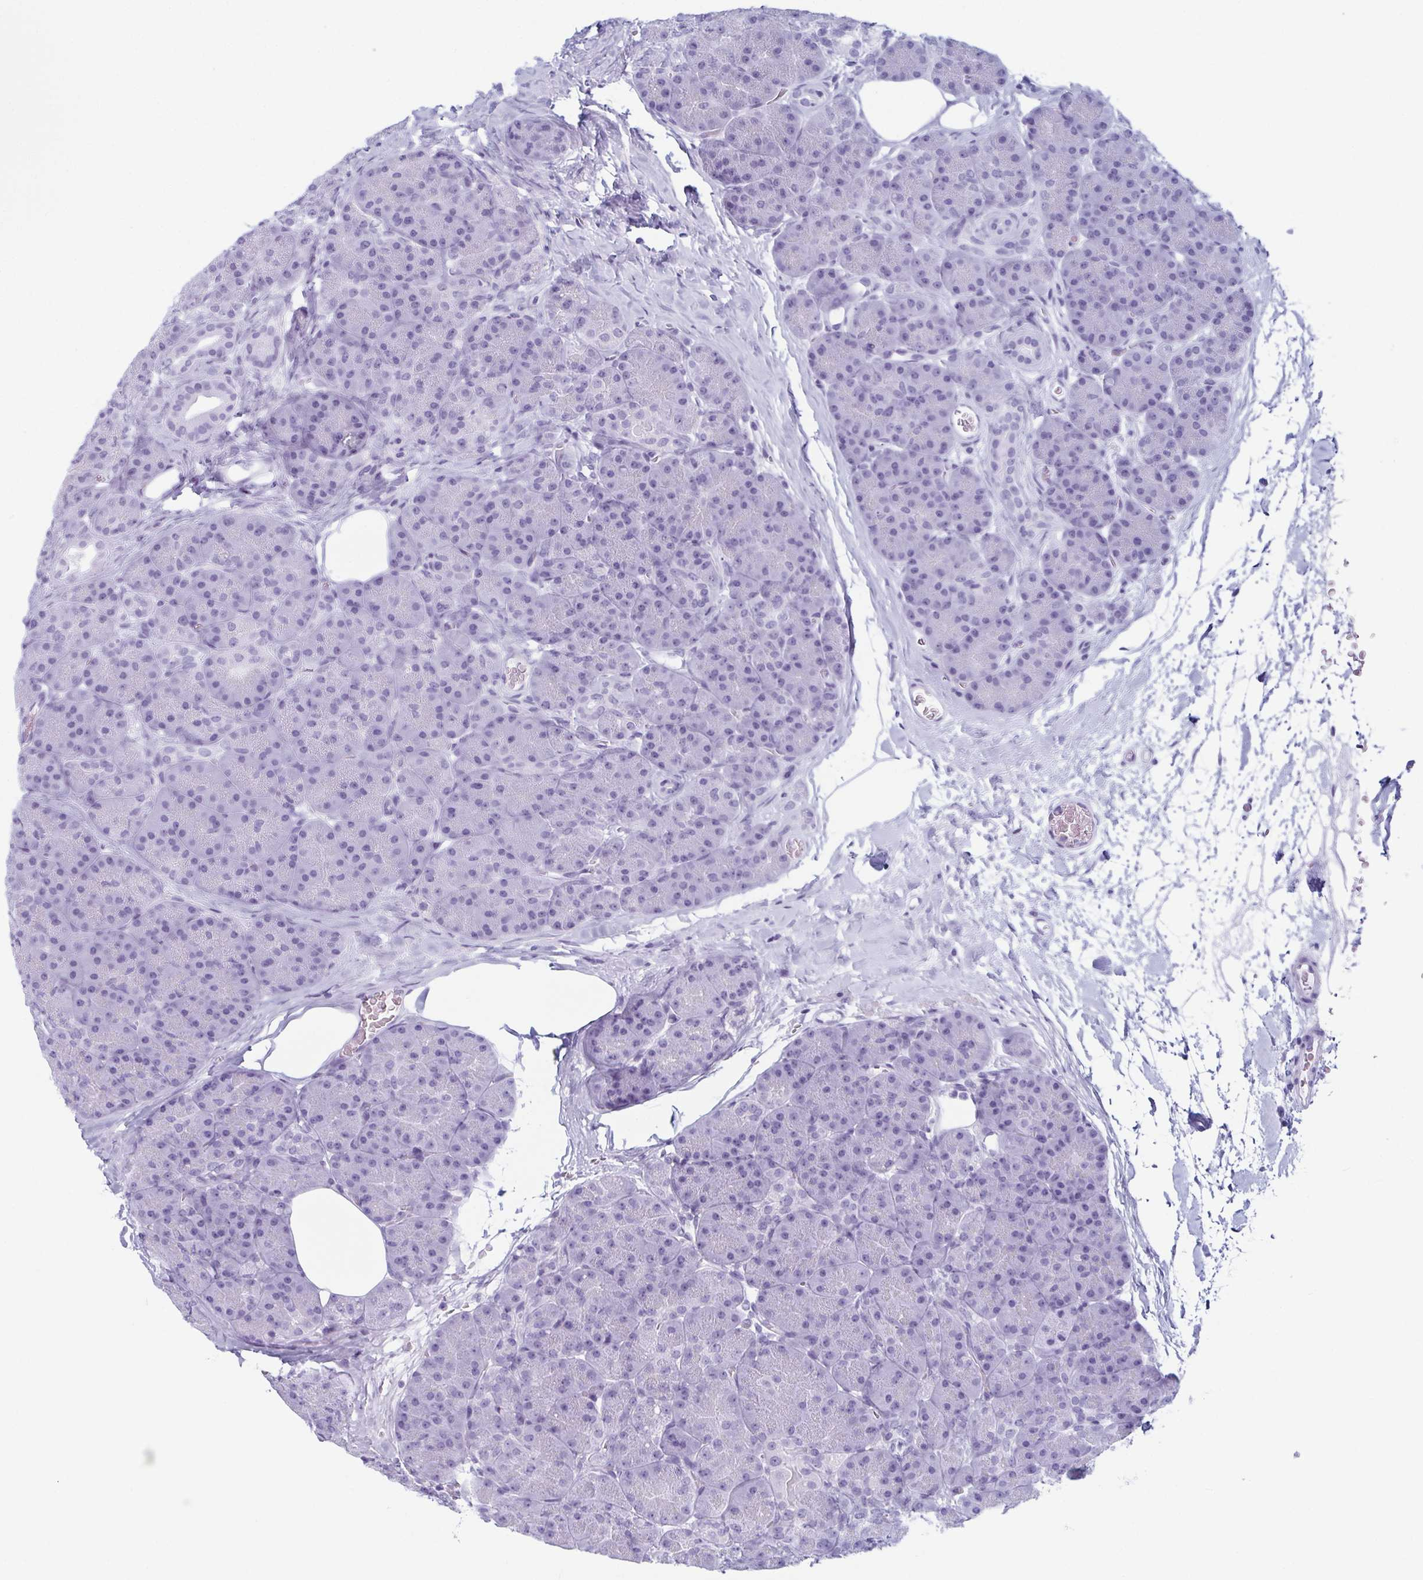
{"staining": {"intensity": "negative", "quantity": "none", "location": "none"}, "tissue": "pancreas", "cell_type": "Exocrine glandular cells", "image_type": "normal", "snomed": [{"axis": "morphology", "description": "Normal tissue, NOS"}, {"axis": "topography", "description": "Pancreas"}], "caption": "IHC of benign pancreas reveals no expression in exocrine glandular cells.", "gene": "ENKUR", "patient": {"sex": "male", "age": 57}}